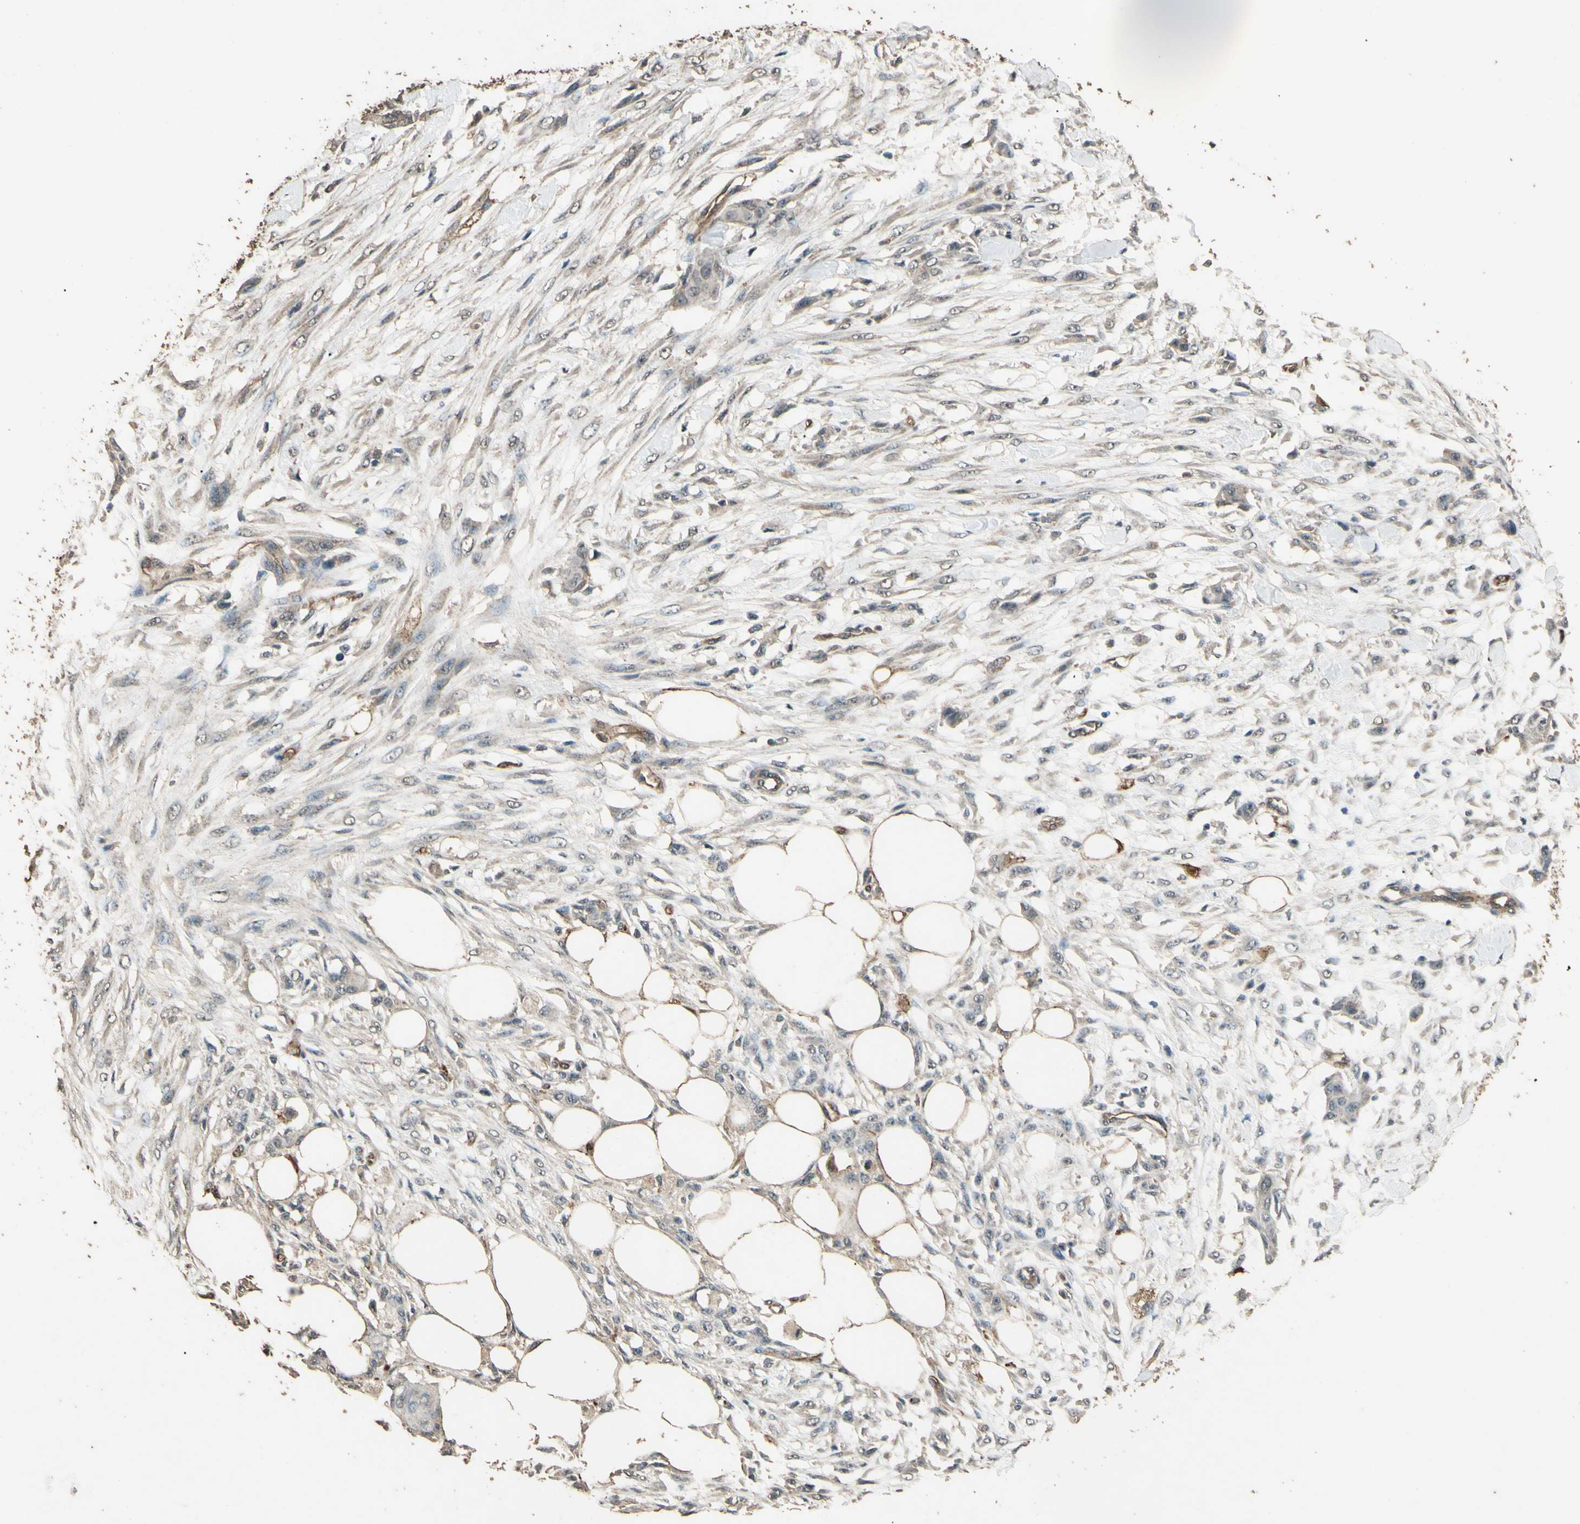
{"staining": {"intensity": "weak", "quantity": "25%-75%", "location": "cytoplasmic/membranous"}, "tissue": "skin cancer", "cell_type": "Tumor cells", "image_type": "cancer", "snomed": [{"axis": "morphology", "description": "Squamous cell carcinoma, NOS"}, {"axis": "topography", "description": "Skin"}], "caption": "An image of skin cancer stained for a protein exhibits weak cytoplasmic/membranous brown staining in tumor cells.", "gene": "TSPO", "patient": {"sex": "female", "age": 59}}